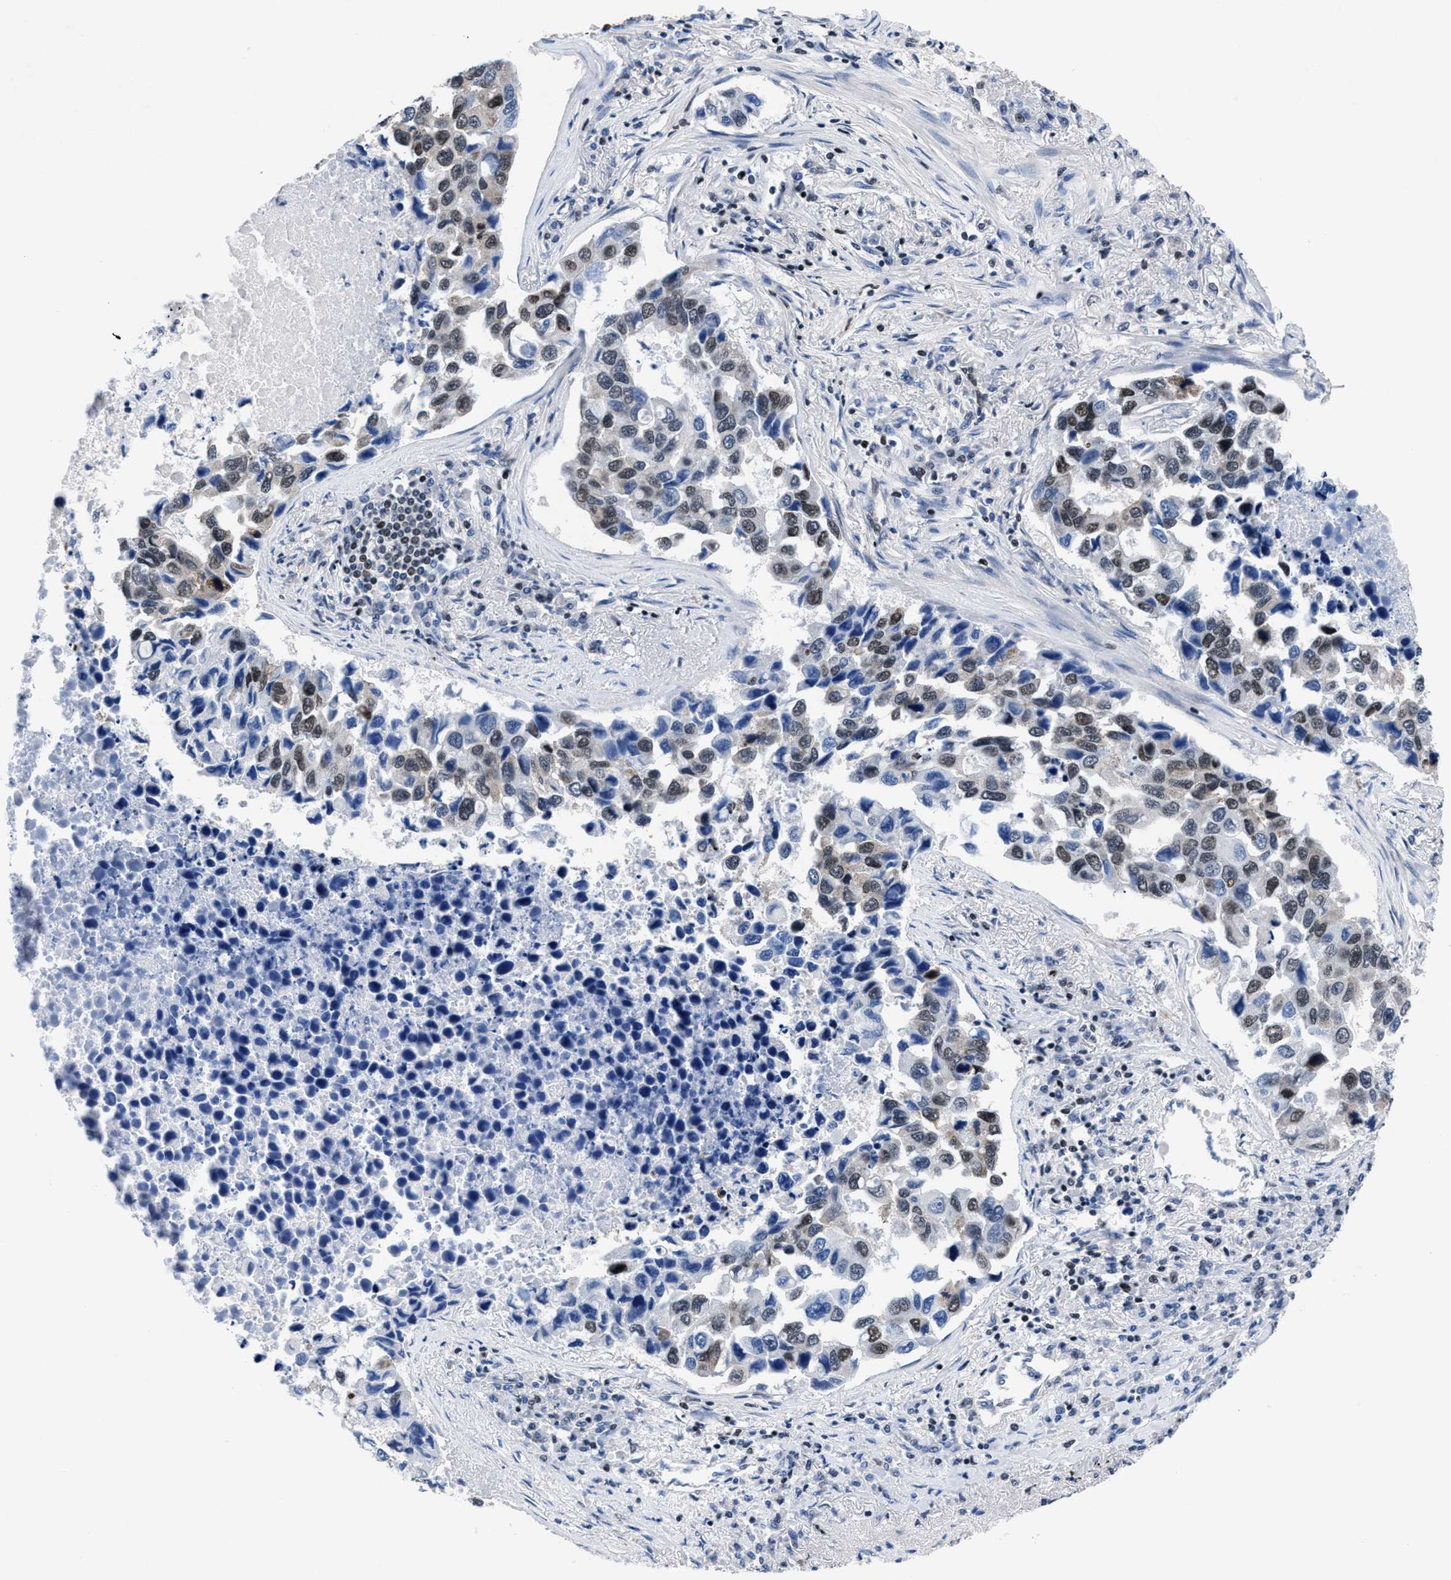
{"staining": {"intensity": "weak", "quantity": ">75%", "location": "nuclear"}, "tissue": "lung cancer", "cell_type": "Tumor cells", "image_type": "cancer", "snomed": [{"axis": "morphology", "description": "Adenocarcinoma, NOS"}, {"axis": "topography", "description": "Lung"}], "caption": "An image of human lung cancer (adenocarcinoma) stained for a protein exhibits weak nuclear brown staining in tumor cells.", "gene": "WDR81", "patient": {"sex": "male", "age": 64}}